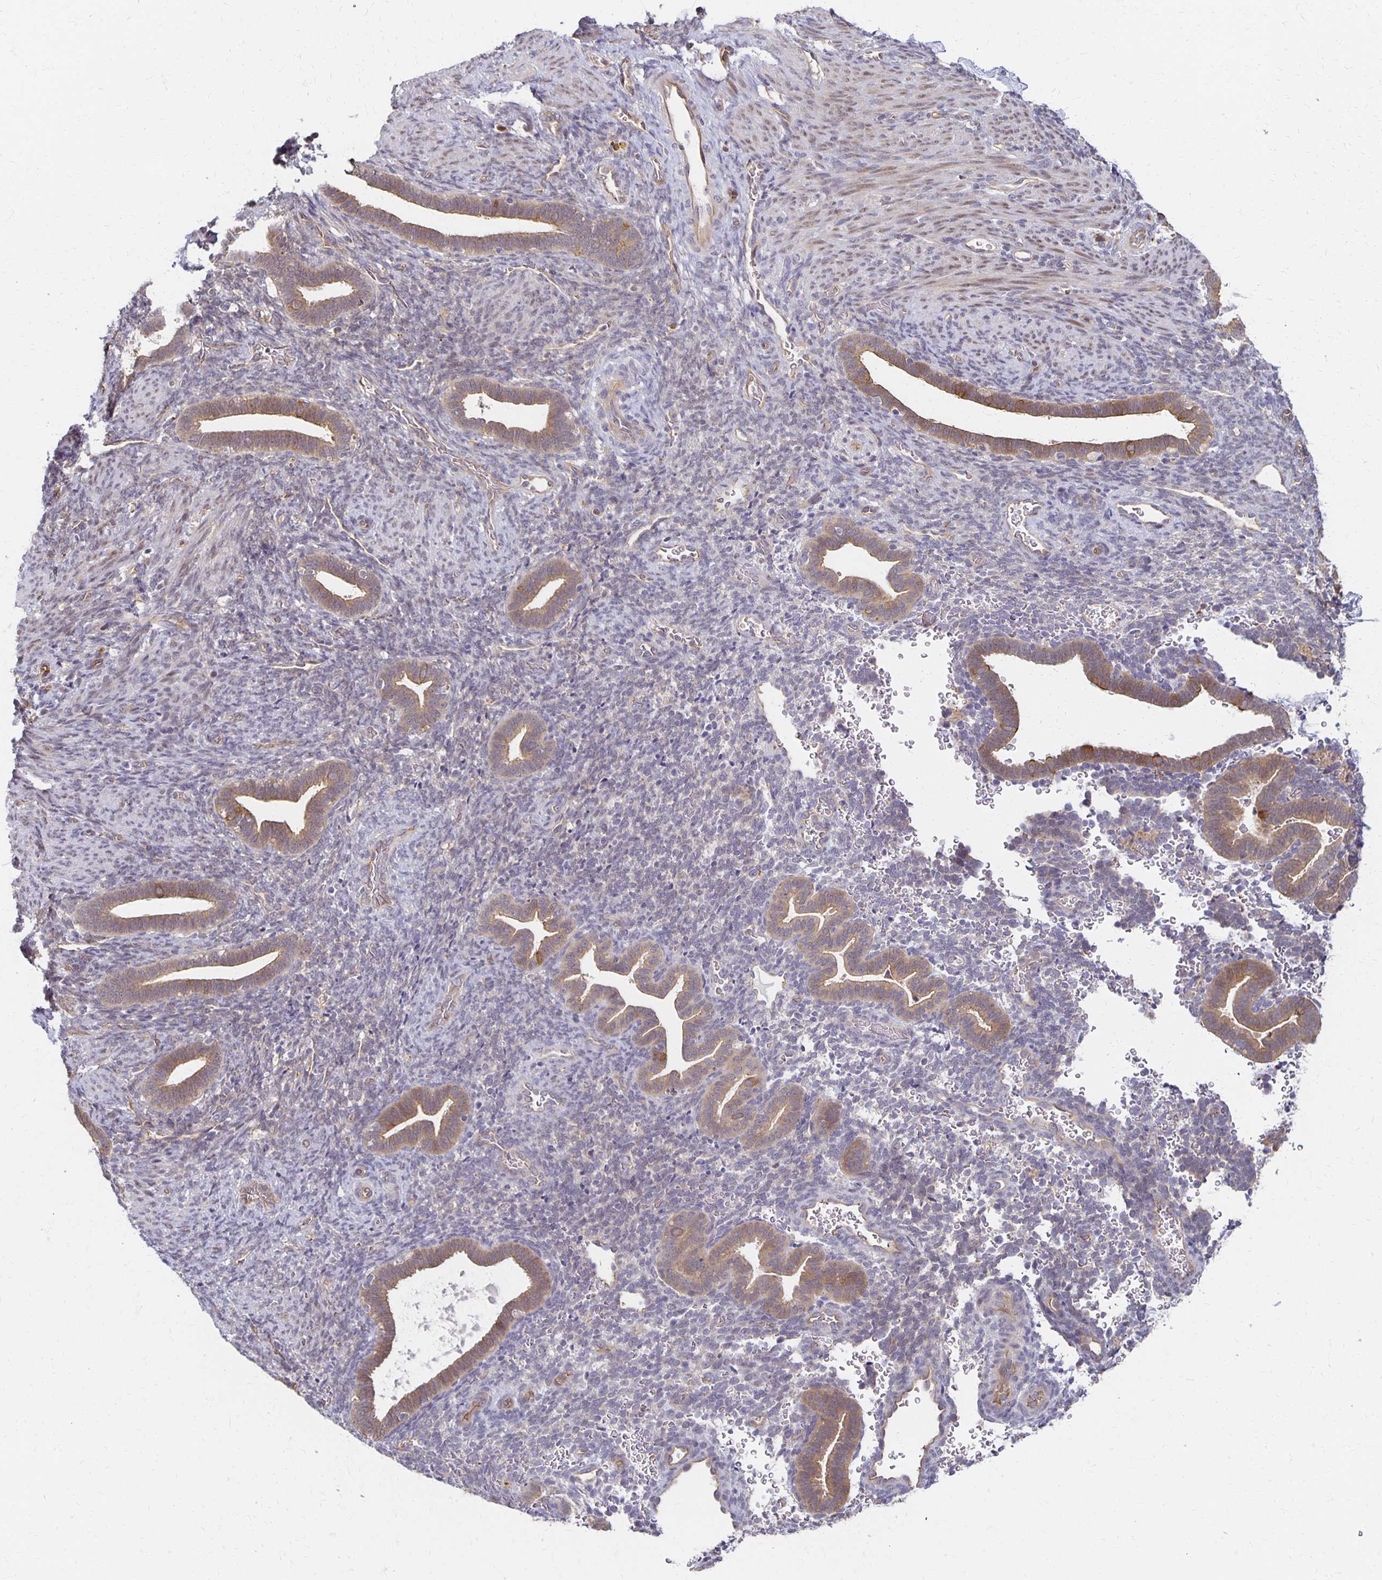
{"staining": {"intensity": "negative", "quantity": "none", "location": "none"}, "tissue": "endometrium", "cell_type": "Cells in endometrial stroma", "image_type": "normal", "snomed": [{"axis": "morphology", "description": "Normal tissue, NOS"}, {"axis": "topography", "description": "Endometrium"}], "caption": "Endometrium stained for a protein using immunohistochemistry exhibits no positivity cells in endometrial stroma.", "gene": "SORL1", "patient": {"sex": "female", "age": 34}}